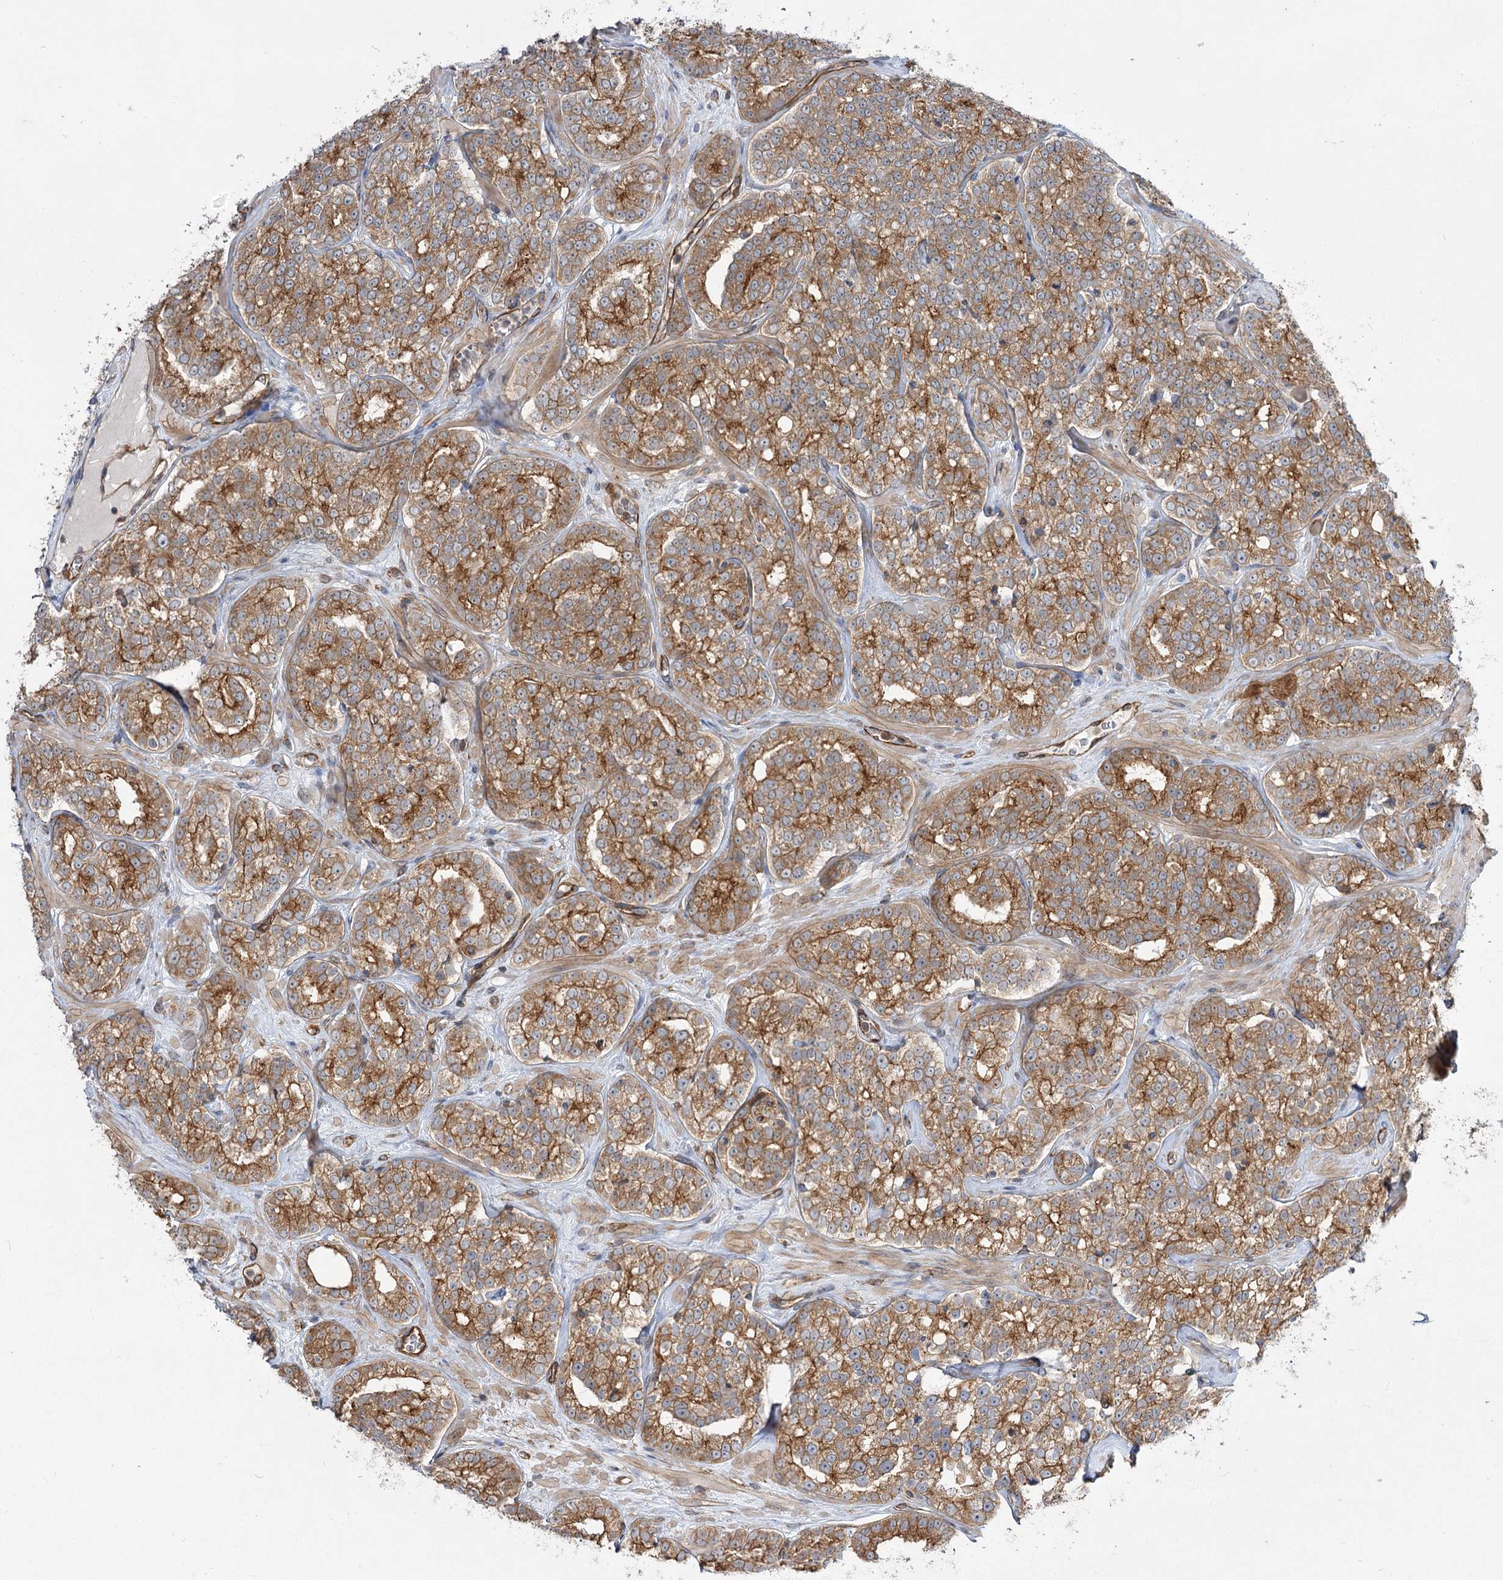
{"staining": {"intensity": "moderate", "quantity": ">75%", "location": "cytoplasmic/membranous"}, "tissue": "prostate cancer", "cell_type": "Tumor cells", "image_type": "cancer", "snomed": [{"axis": "morphology", "description": "Normal tissue, NOS"}, {"axis": "morphology", "description": "Adenocarcinoma, High grade"}, {"axis": "topography", "description": "Prostate"}], "caption": "Tumor cells reveal moderate cytoplasmic/membranous expression in approximately >75% of cells in prostate cancer.", "gene": "SH3BP5L", "patient": {"sex": "male", "age": 83}}